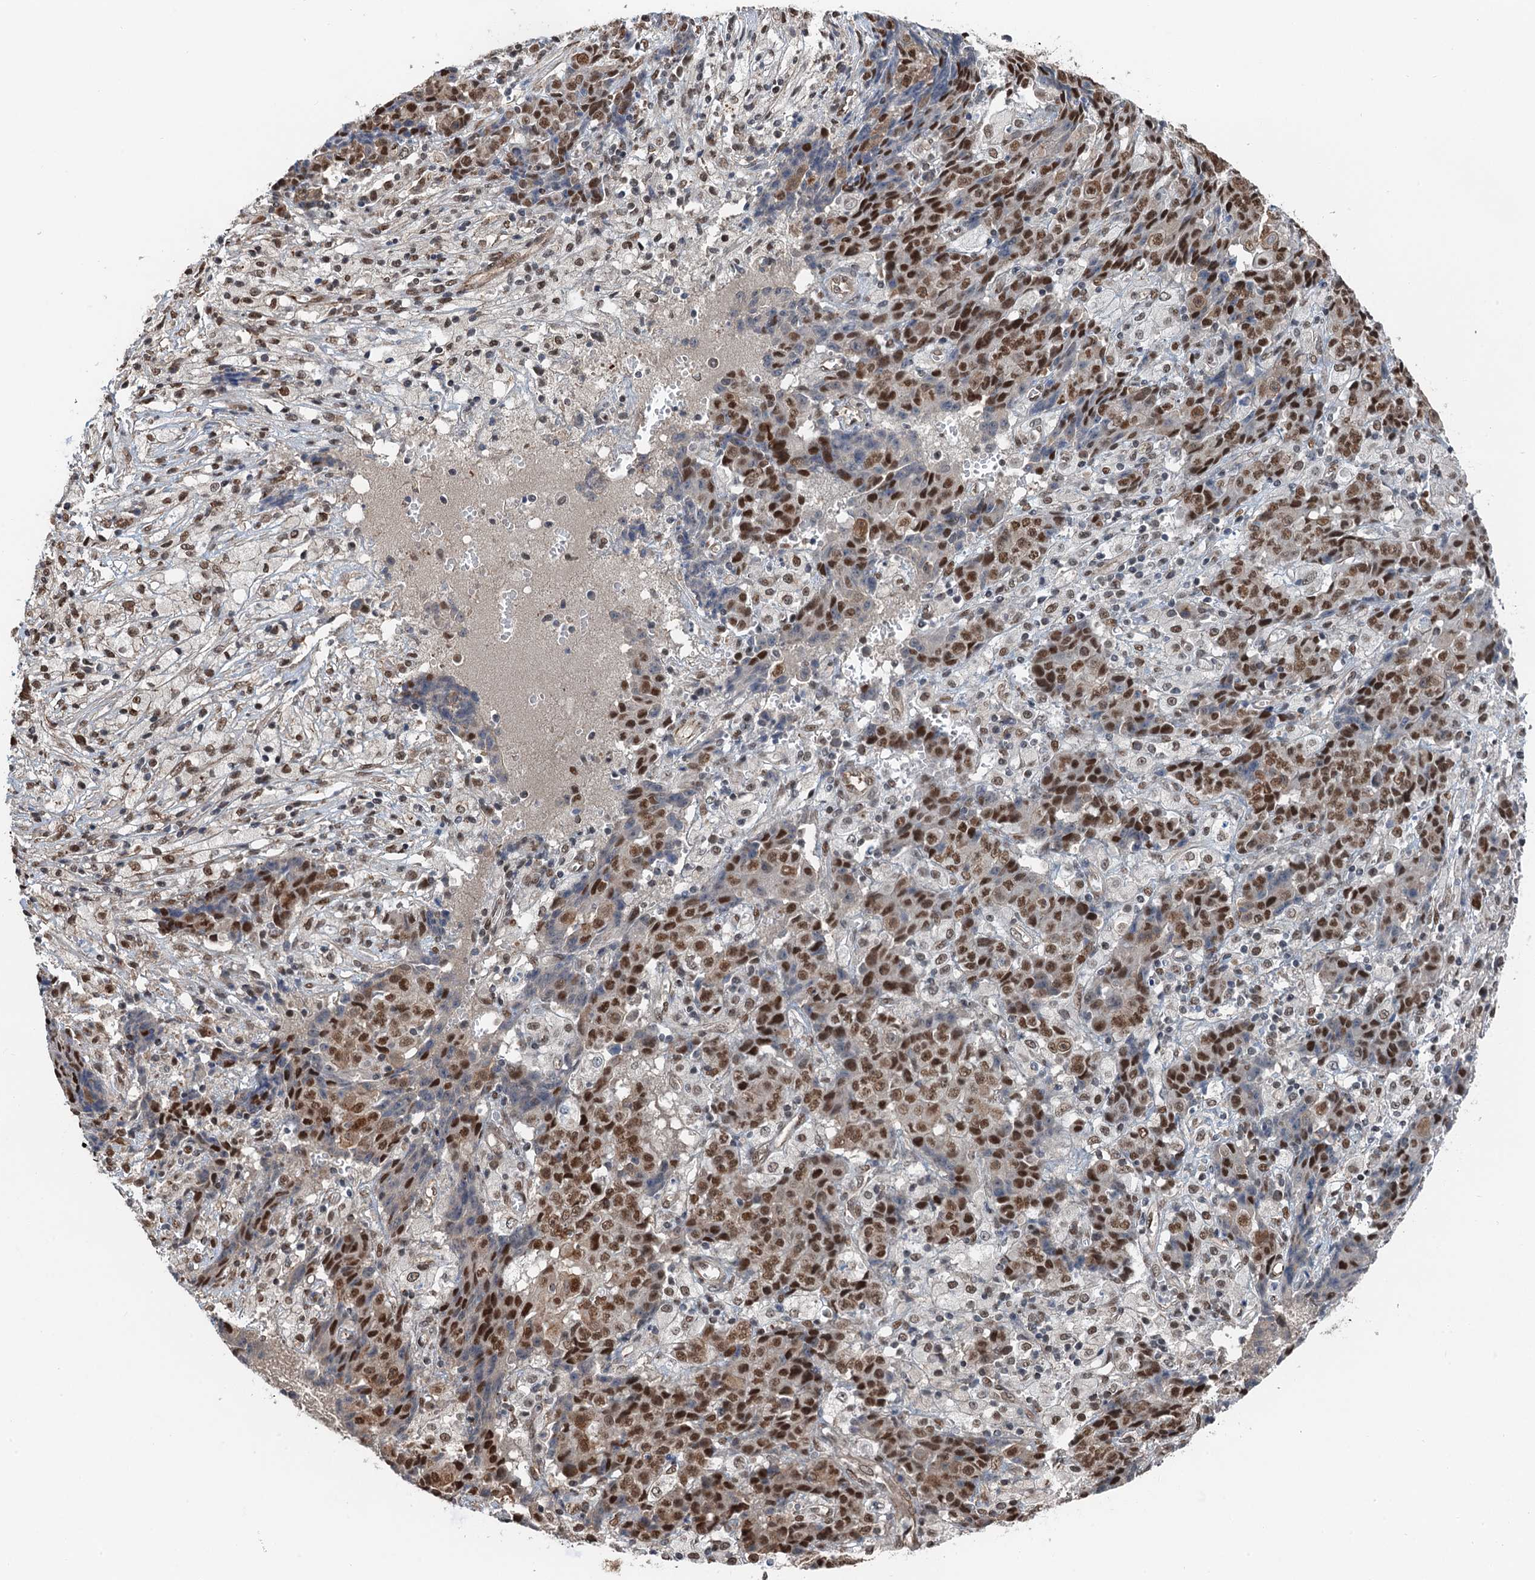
{"staining": {"intensity": "strong", "quantity": ">75%", "location": "nuclear"}, "tissue": "ovarian cancer", "cell_type": "Tumor cells", "image_type": "cancer", "snomed": [{"axis": "morphology", "description": "Carcinoma, endometroid"}, {"axis": "topography", "description": "Ovary"}], "caption": "This histopathology image displays ovarian cancer stained with immunohistochemistry to label a protein in brown. The nuclear of tumor cells show strong positivity for the protein. Nuclei are counter-stained blue.", "gene": "CFDP1", "patient": {"sex": "female", "age": 42}}